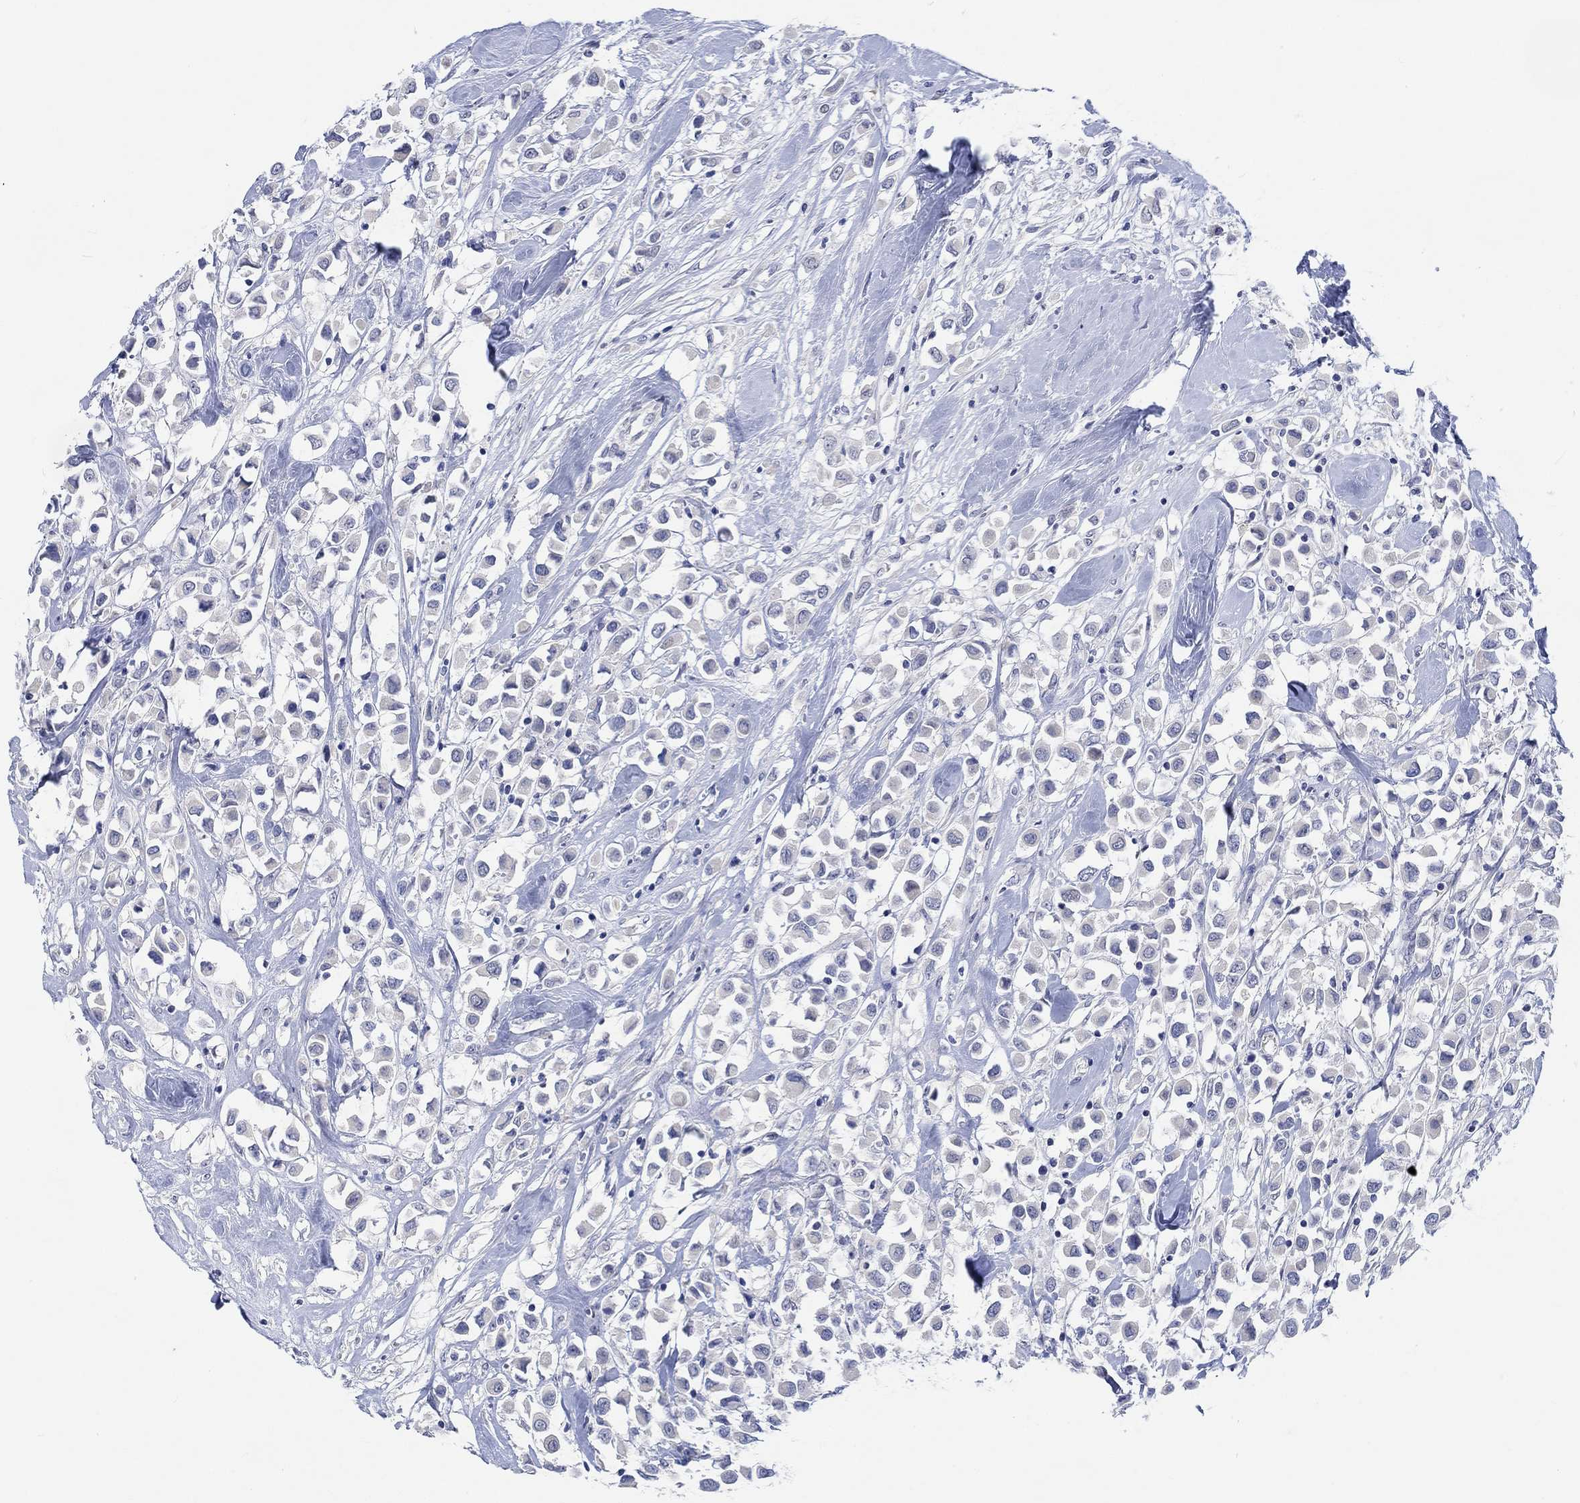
{"staining": {"intensity": "negative", "quantity": "none", "location": "none"}, "tissue": "breast cancer", "cell_type": "Tumor cells", "image_type": "cancer", "snomed": [{"axis": "morphology", "description": "Duct carcinoma"}, {"axis": "topography", "description": "Breast"}], "caption": "Intraductal carcinoma (breast) stained for a protein using immunohistochemistry (IHC) displays no staining tumor cells.", "gene": "DLK1", "patient": {"sex": "female", "age": 61}}